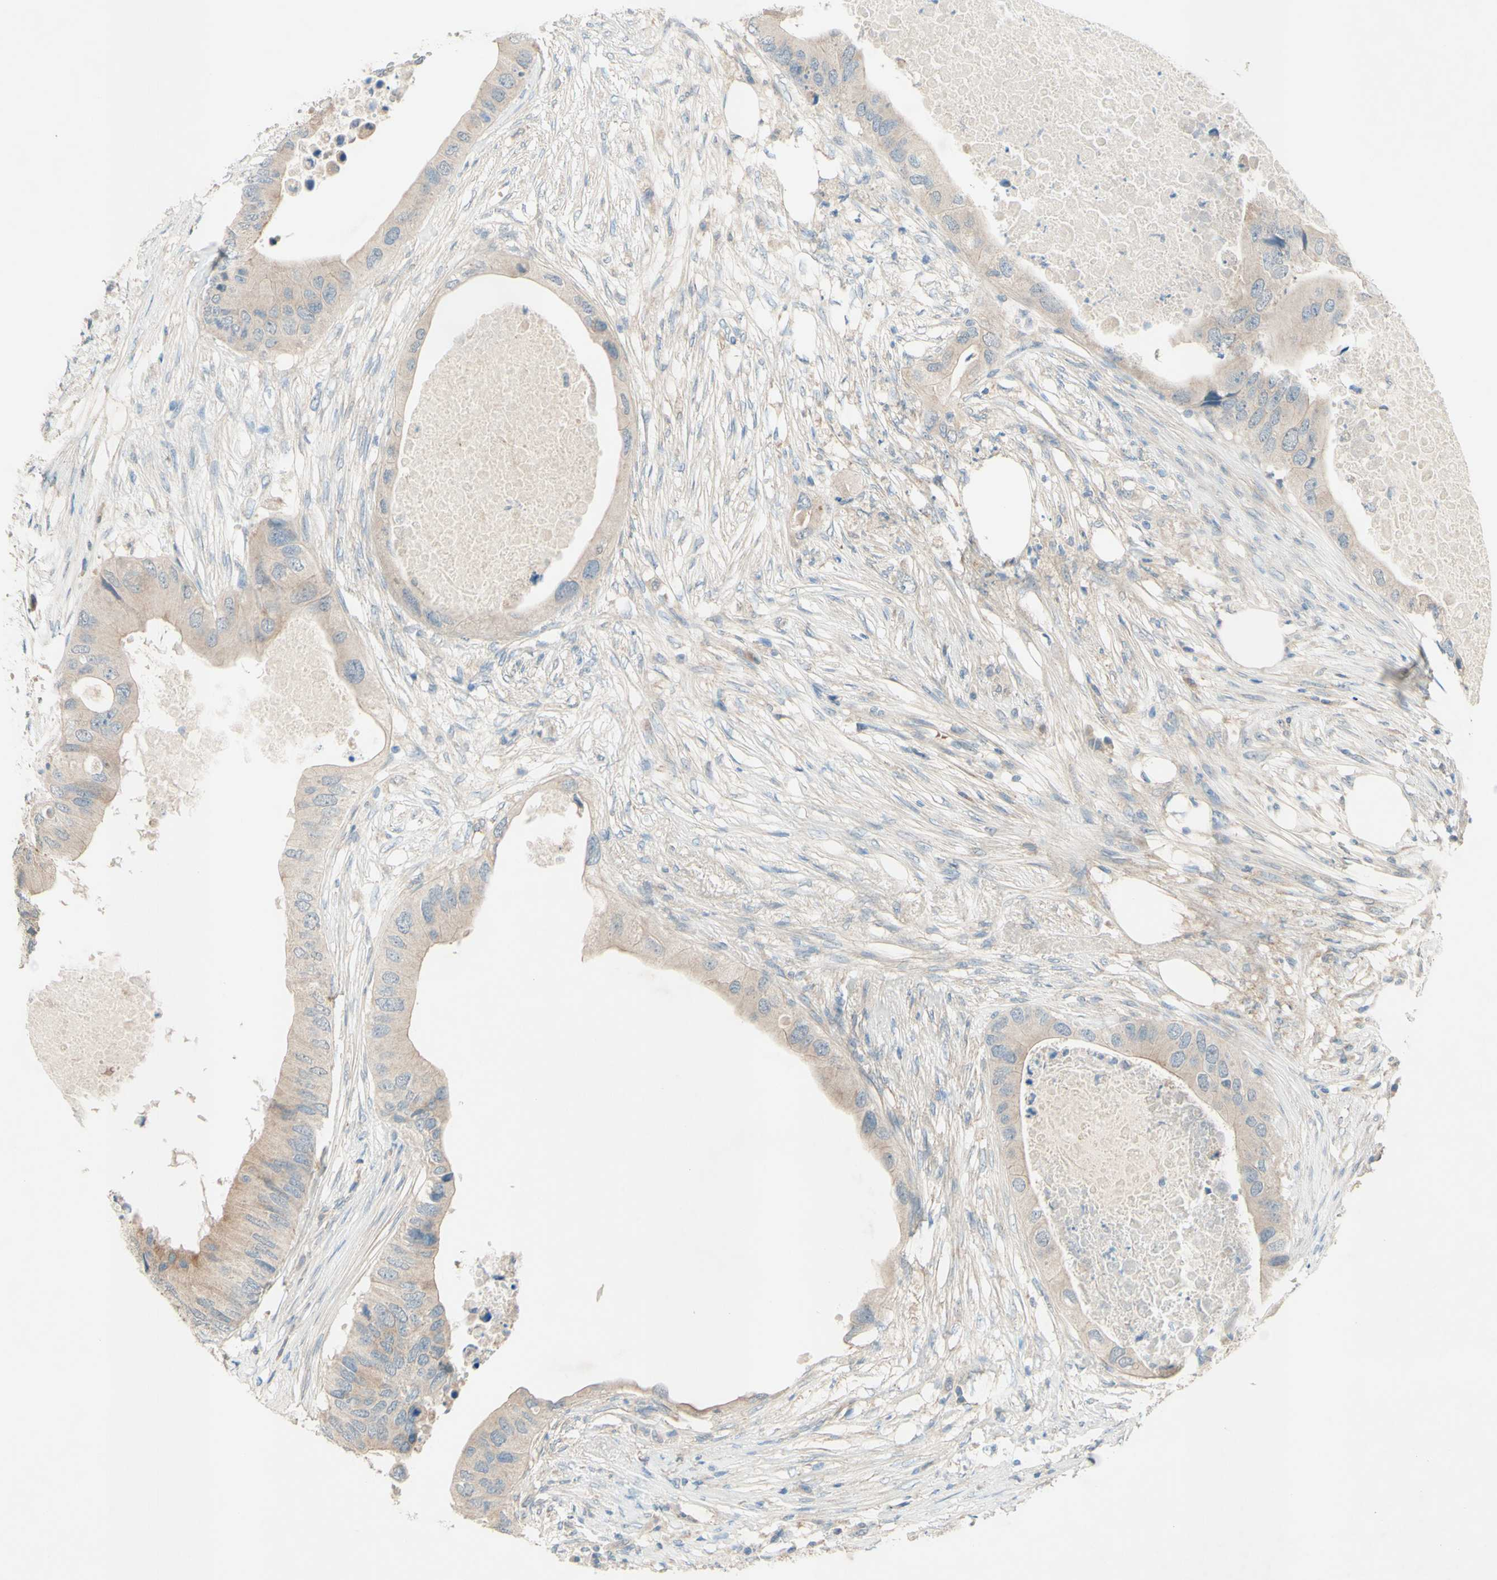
{"staining": {"intensity": "weak", "quantity": "25%-75%", "location": "cytoplasmic/membranous"}, "tissue": "colorectal cancer", "cell_type": "Tumor cells", "image_type": "cancer", "snomed": [{"axis": "morphology", "description": "Adenocarcinoma, NOS"}, {"axis": "topography", "description": "Colon"}], "caption": "Brown immunohistochemical staining in colorectal cancer reveals weak cytoplasmic/membranous staining in about 25%-75% of tumor cells.", "gene": "IL2", "patient": {"sex": "male", "age": 71}}